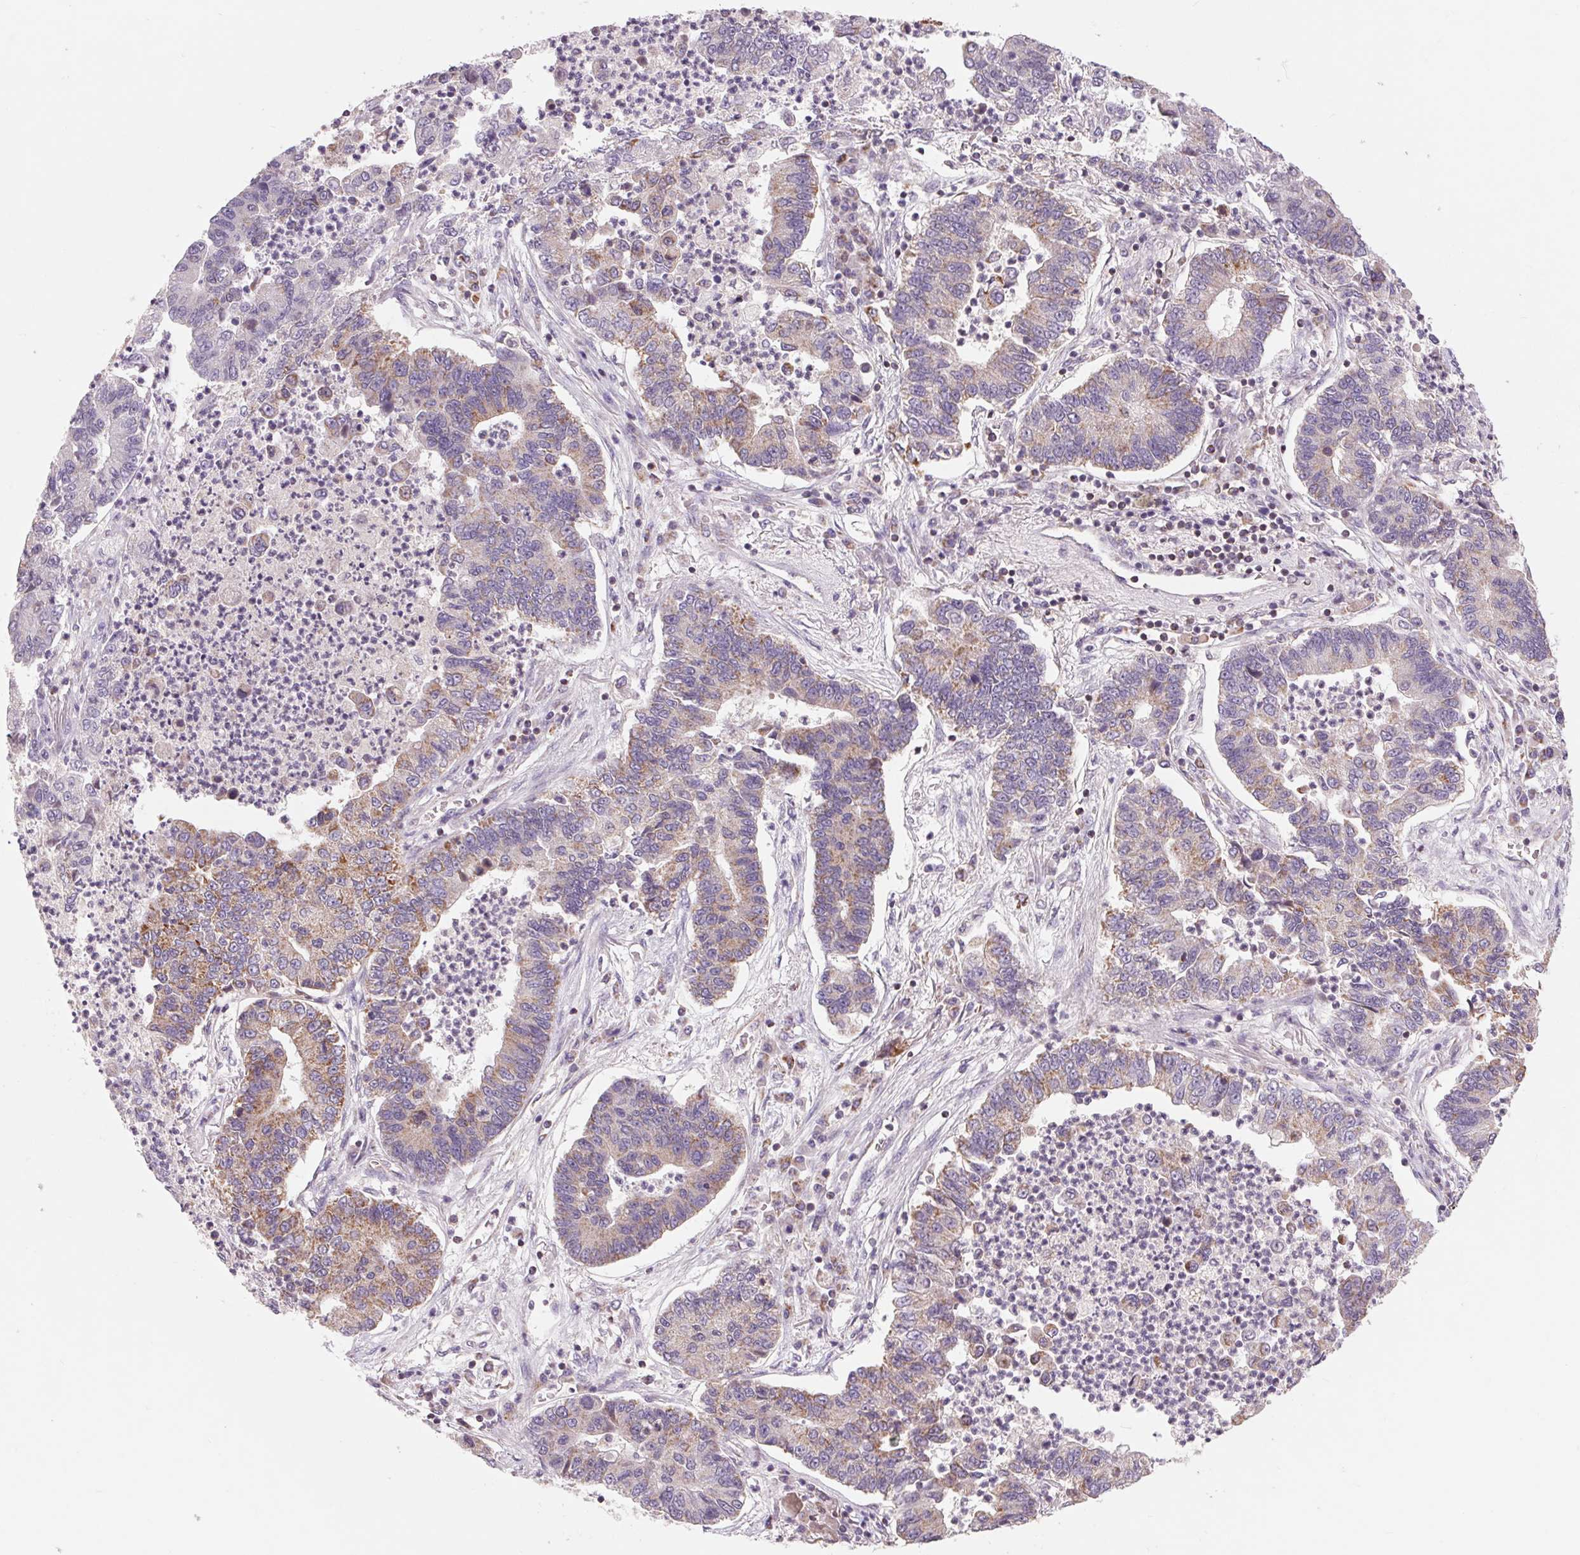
{"staining": {"intensity": "moderate", "quantity": "25%-75%", "location": "cytoplasmic/membranous"}, "tissue": "lung cancer", "cell_type": "Tumor cells", "image_type": "cancer", "snomed": [{"axis": "morphology", "description": "Adenocarcinoma, NOS"}, {"axis": "topography", "description": "Lung"}], "caption": "Moderate cytoplasmic/membranous positivity is present in about 25%-75% of tumor cells in adenocarcinoma (lung).", "gene": "COX6A1", "patient": {"sex": "female", "age": 57}}